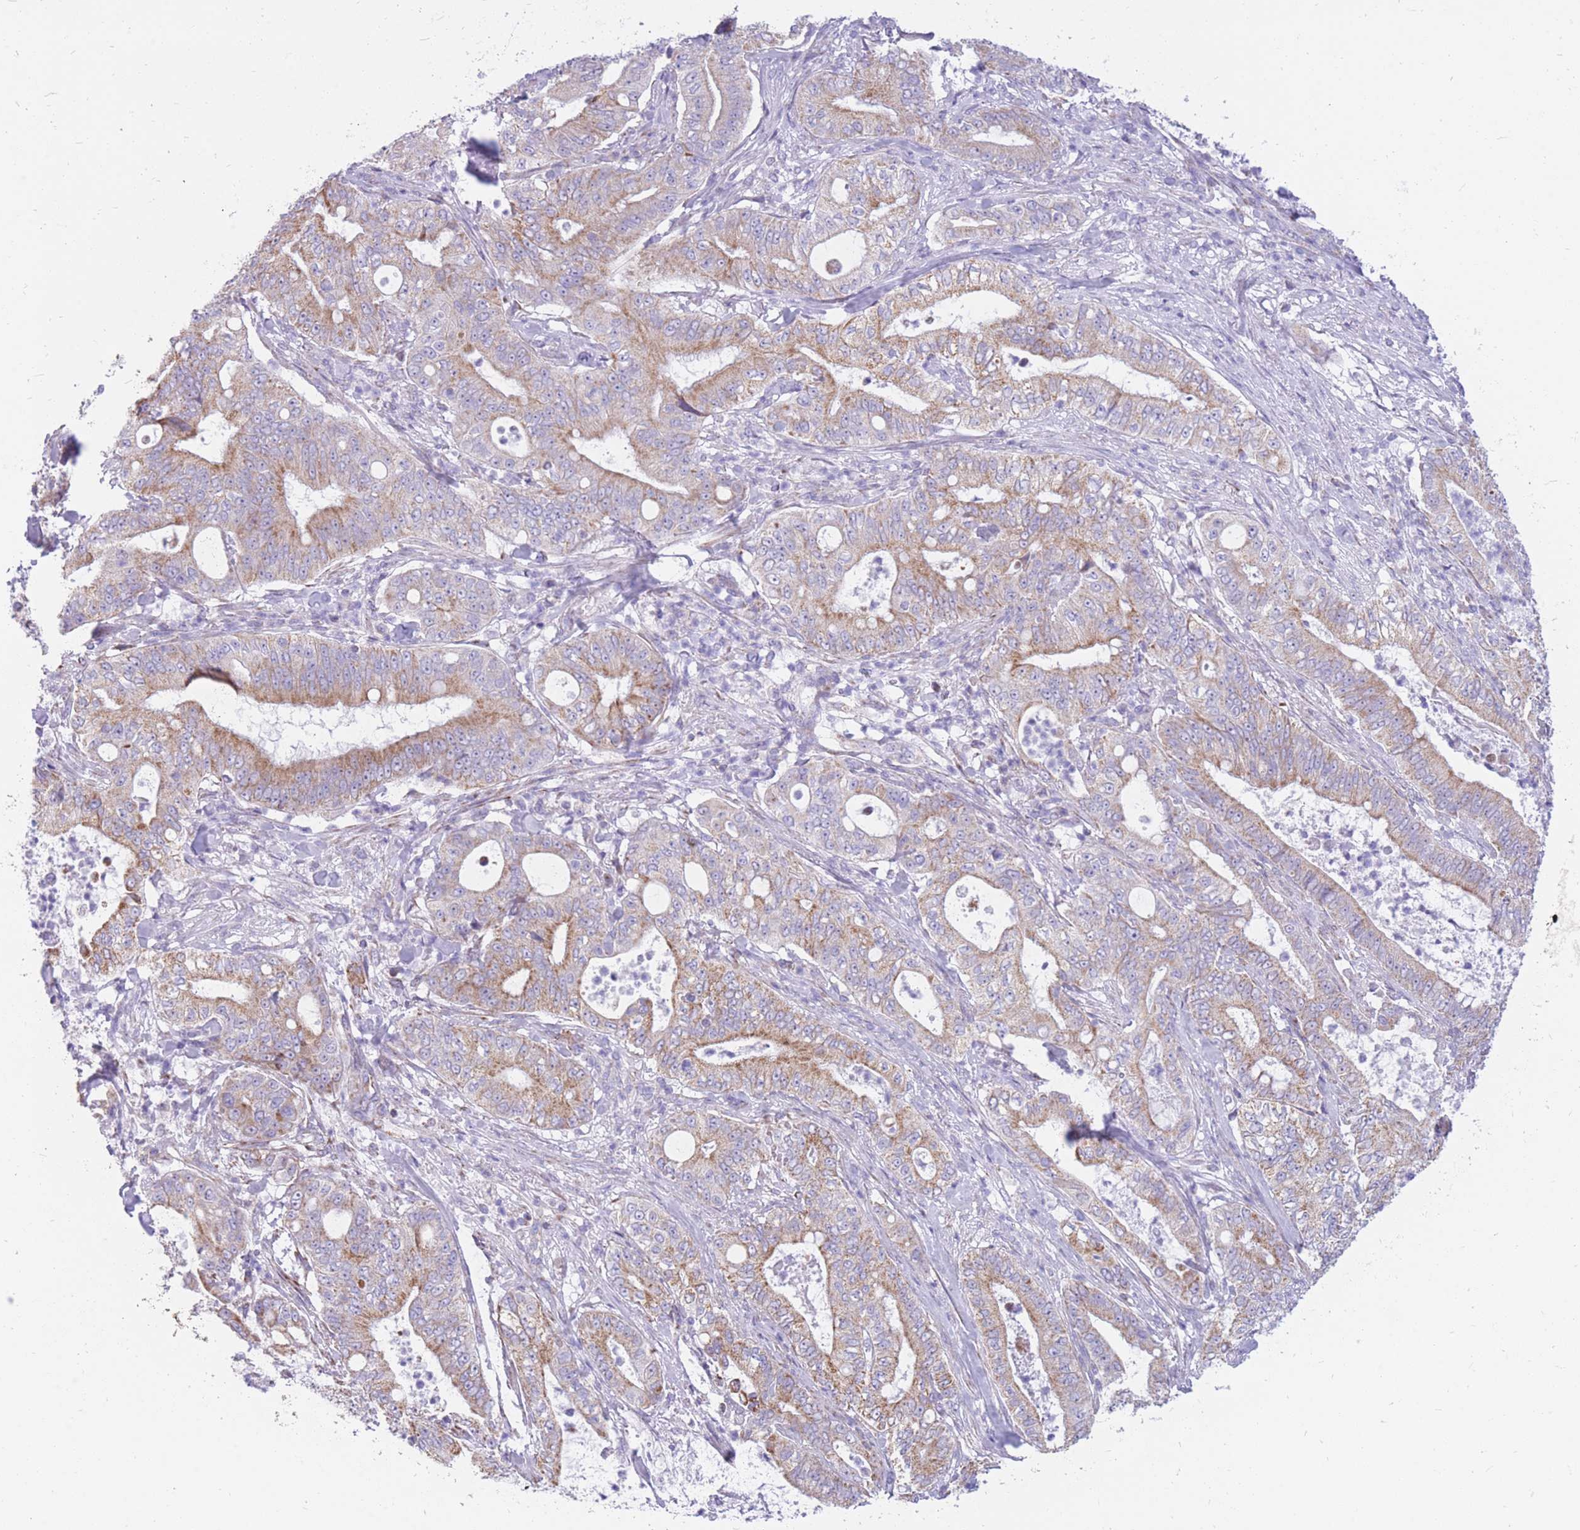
{"staining": {"intensity": "weak", "quantity": "25%-75%", "location": "cytoplasmic/membranous"}, "tissue": "pancreatic cancer", "cell_type": "Tumor cells", "image_type": "cancer", "snomed": [{"axis": "morphology", "description": "Adenocarcinoma, NOS"}, {"axis": "topography", "description": "Pancreas"}], "caption": "The micrograph demonstrates a brown stain indicating the presence of a protein in the cytoplasmic/membranous of tumor cells in pancreatic cancer.", "gene": "PCSK1", "patient": {"sex": "male", "age": 71}}